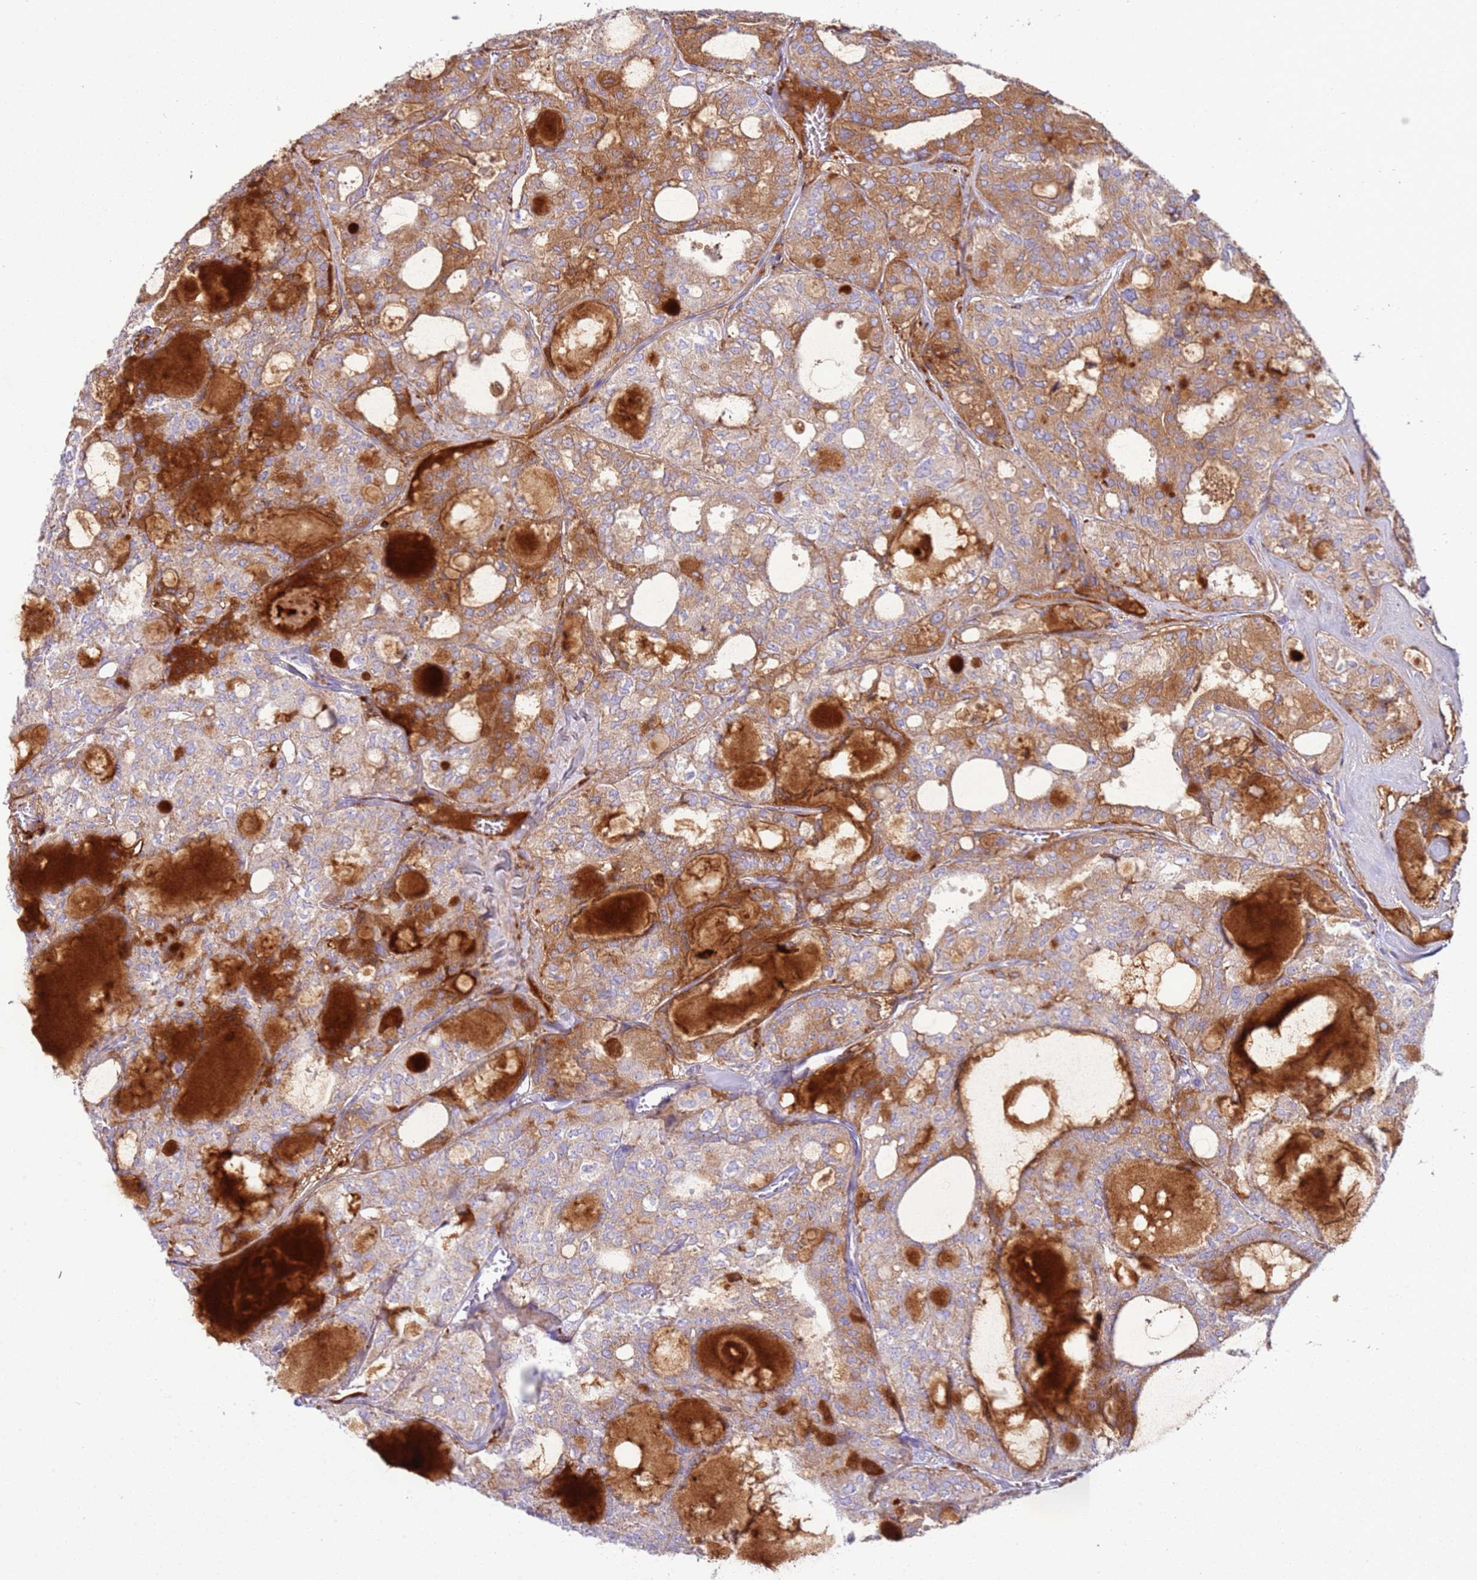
{"staining": {"intensity": "strong", "quantity": ">75%", "location": "cytoplasmic/membranous"}, "tissue": "thyroid cancer", "cell_type": "Tumor cells", "image_type": "cancer", "snomed": [{"axis": "morphology", "description": "Follicular adenoma carcinoma, NOS"}, {"axis": "topography", "description": "Thyroid gland"}], "caption": "A histopathology image showing strong cytoplasmic/membranous staining in approximately >75% of tumor cells in follicular adenoma carcinoma (thyroid), as visualized by brown immunohistochemical staining.", "gene": "TTPAL", "patient": {"sex": "male", "age": 75}}